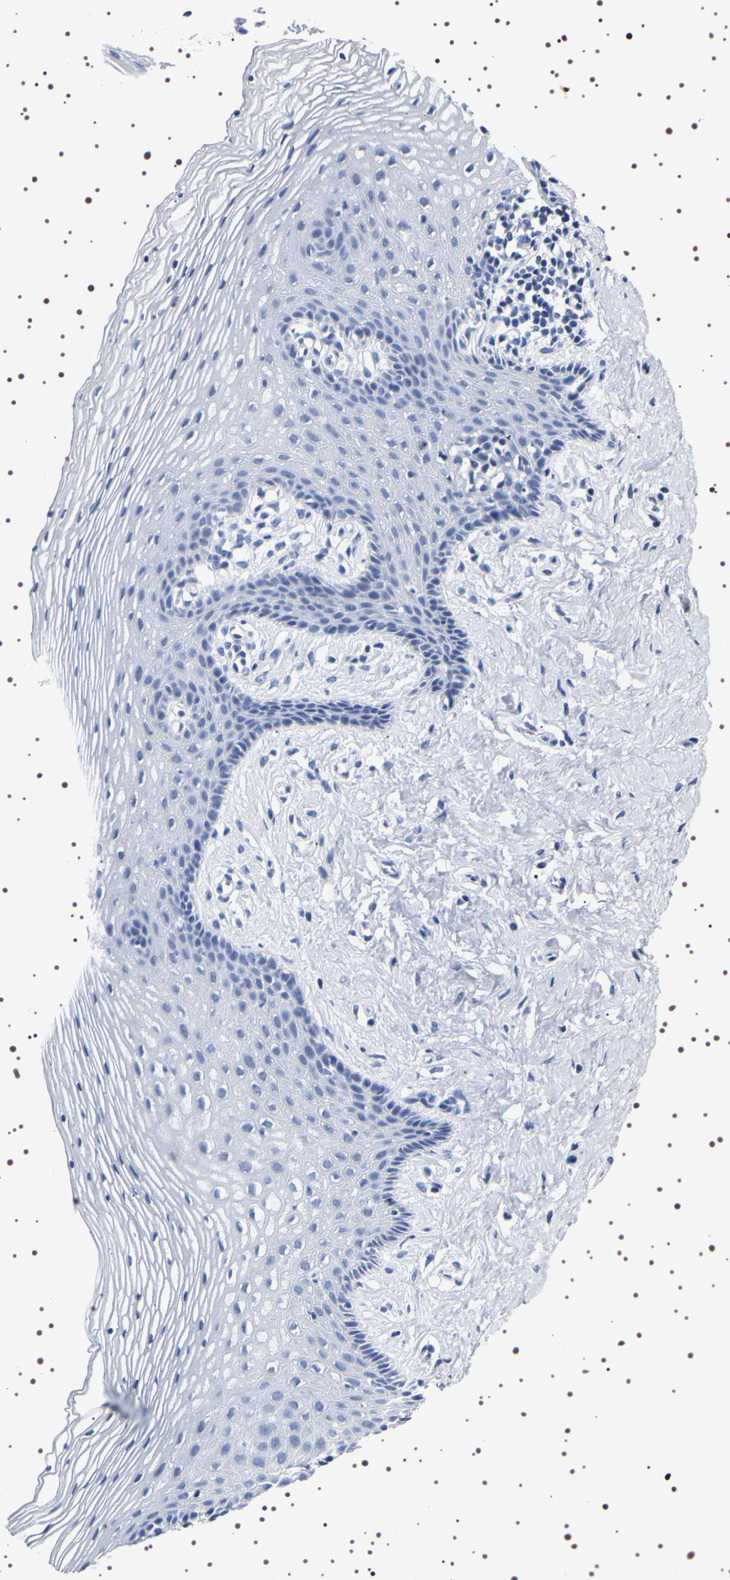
{"staining": {"intensity": "negative", "quantity": "none", "location": "none"}, "tissue": "vagina", "cell_type": "Squamous epithelial cells", "image_type": "normal", "snomed": [{"axis": "morphology", "description": "Normal tissue, NOS"}, {"axis": "topography", "description": "Vagina"}], "caption": "A high-resolution image shows immunohistochemistry staining of unremarkable vagina, which demonstrates no significant positivity in squamous epithelial cells. (Brightfield microscopy of DAB (3,3'-diaminobenzidine) IHC at high magnification).", "gene": "UBQLN3", "patient": {"sex": "female", "age": 32}}